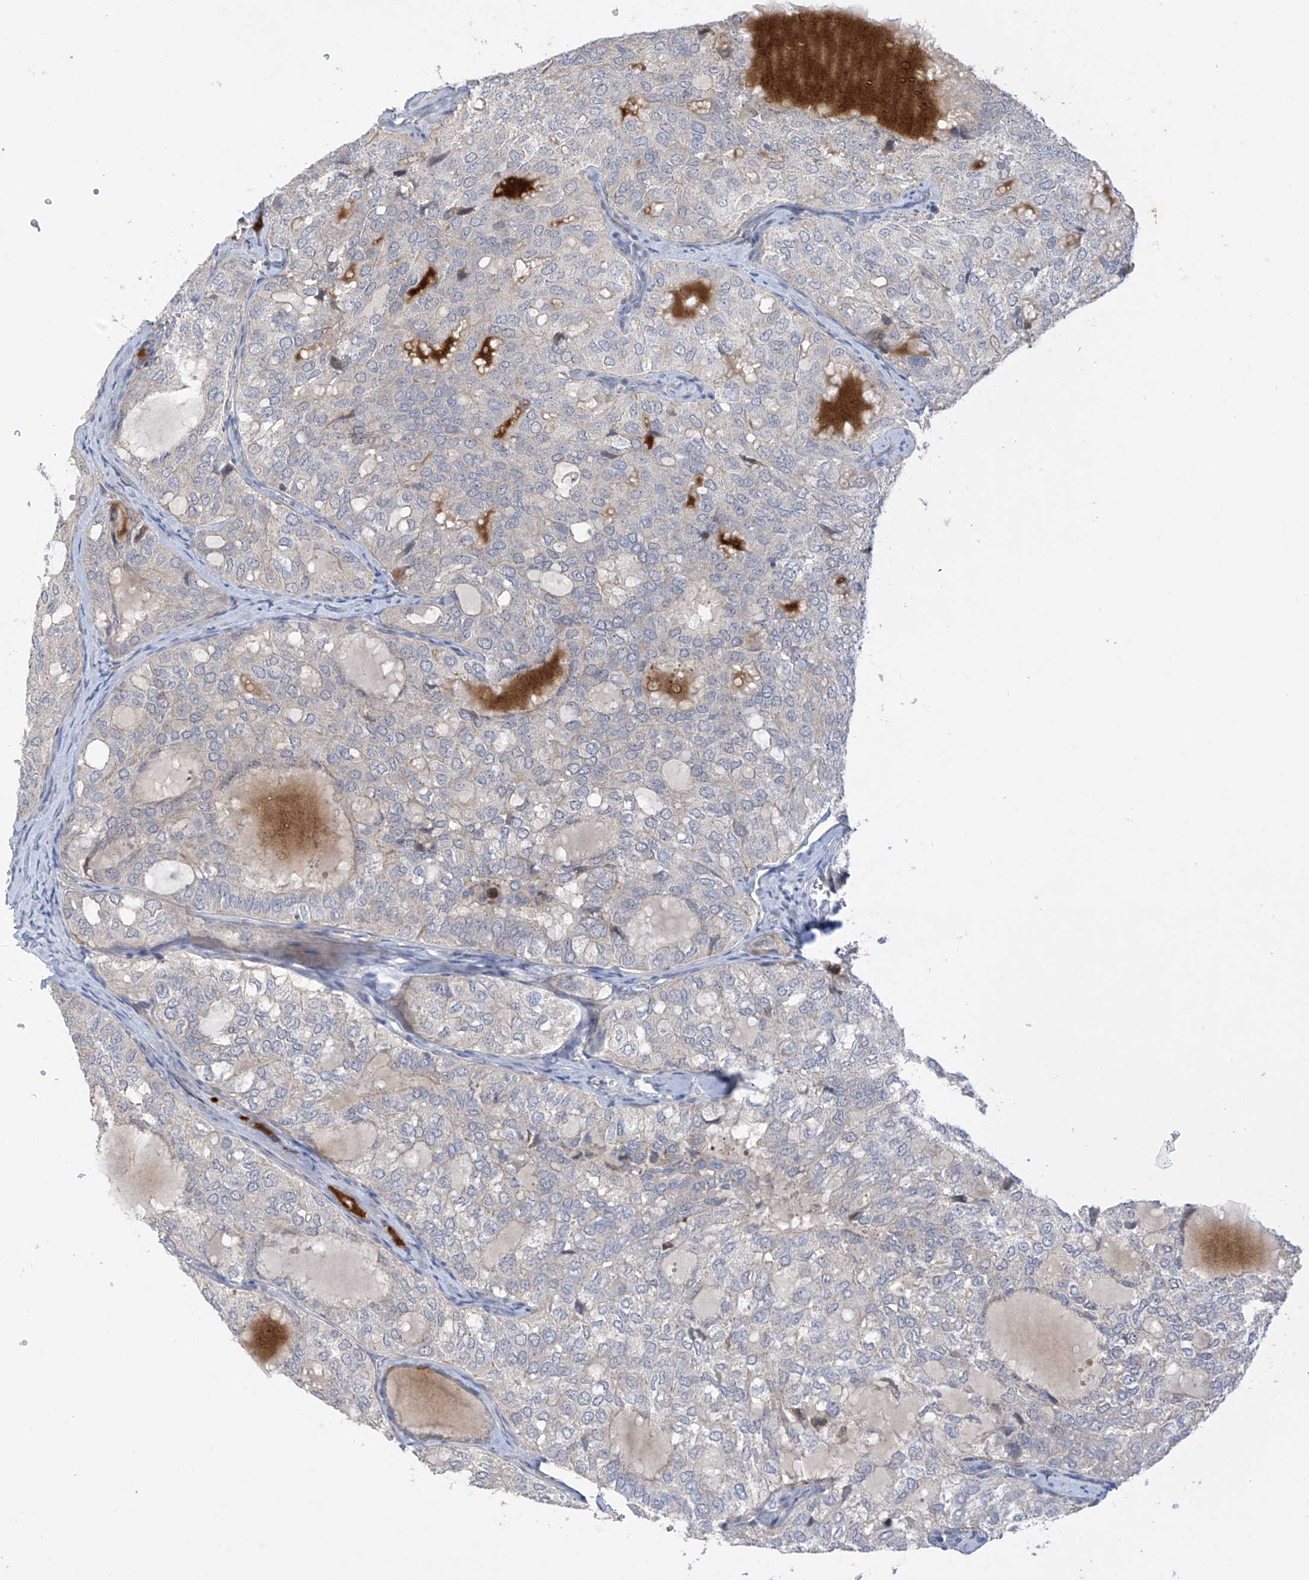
{"staining": {"intensity": "negative", "quantity": "none", "location": "none"}, "tissue": "thyroid cancer", "cell_type": "Tumor cells", "image_type": "cancer", "snomed": [{"axis": "morphology", "description": "Follicular adenoma carcinoma, NOS"}, {"axis": "topography", "description": "Thyroid gland"}], "caption": "Immunohistochemical staining of human thyroid follicular adenoma carcinoma reveals no significant positivity in tumor cells.", "gene": "ZNF641", "patient": {"sex": "male", "age": 75}}